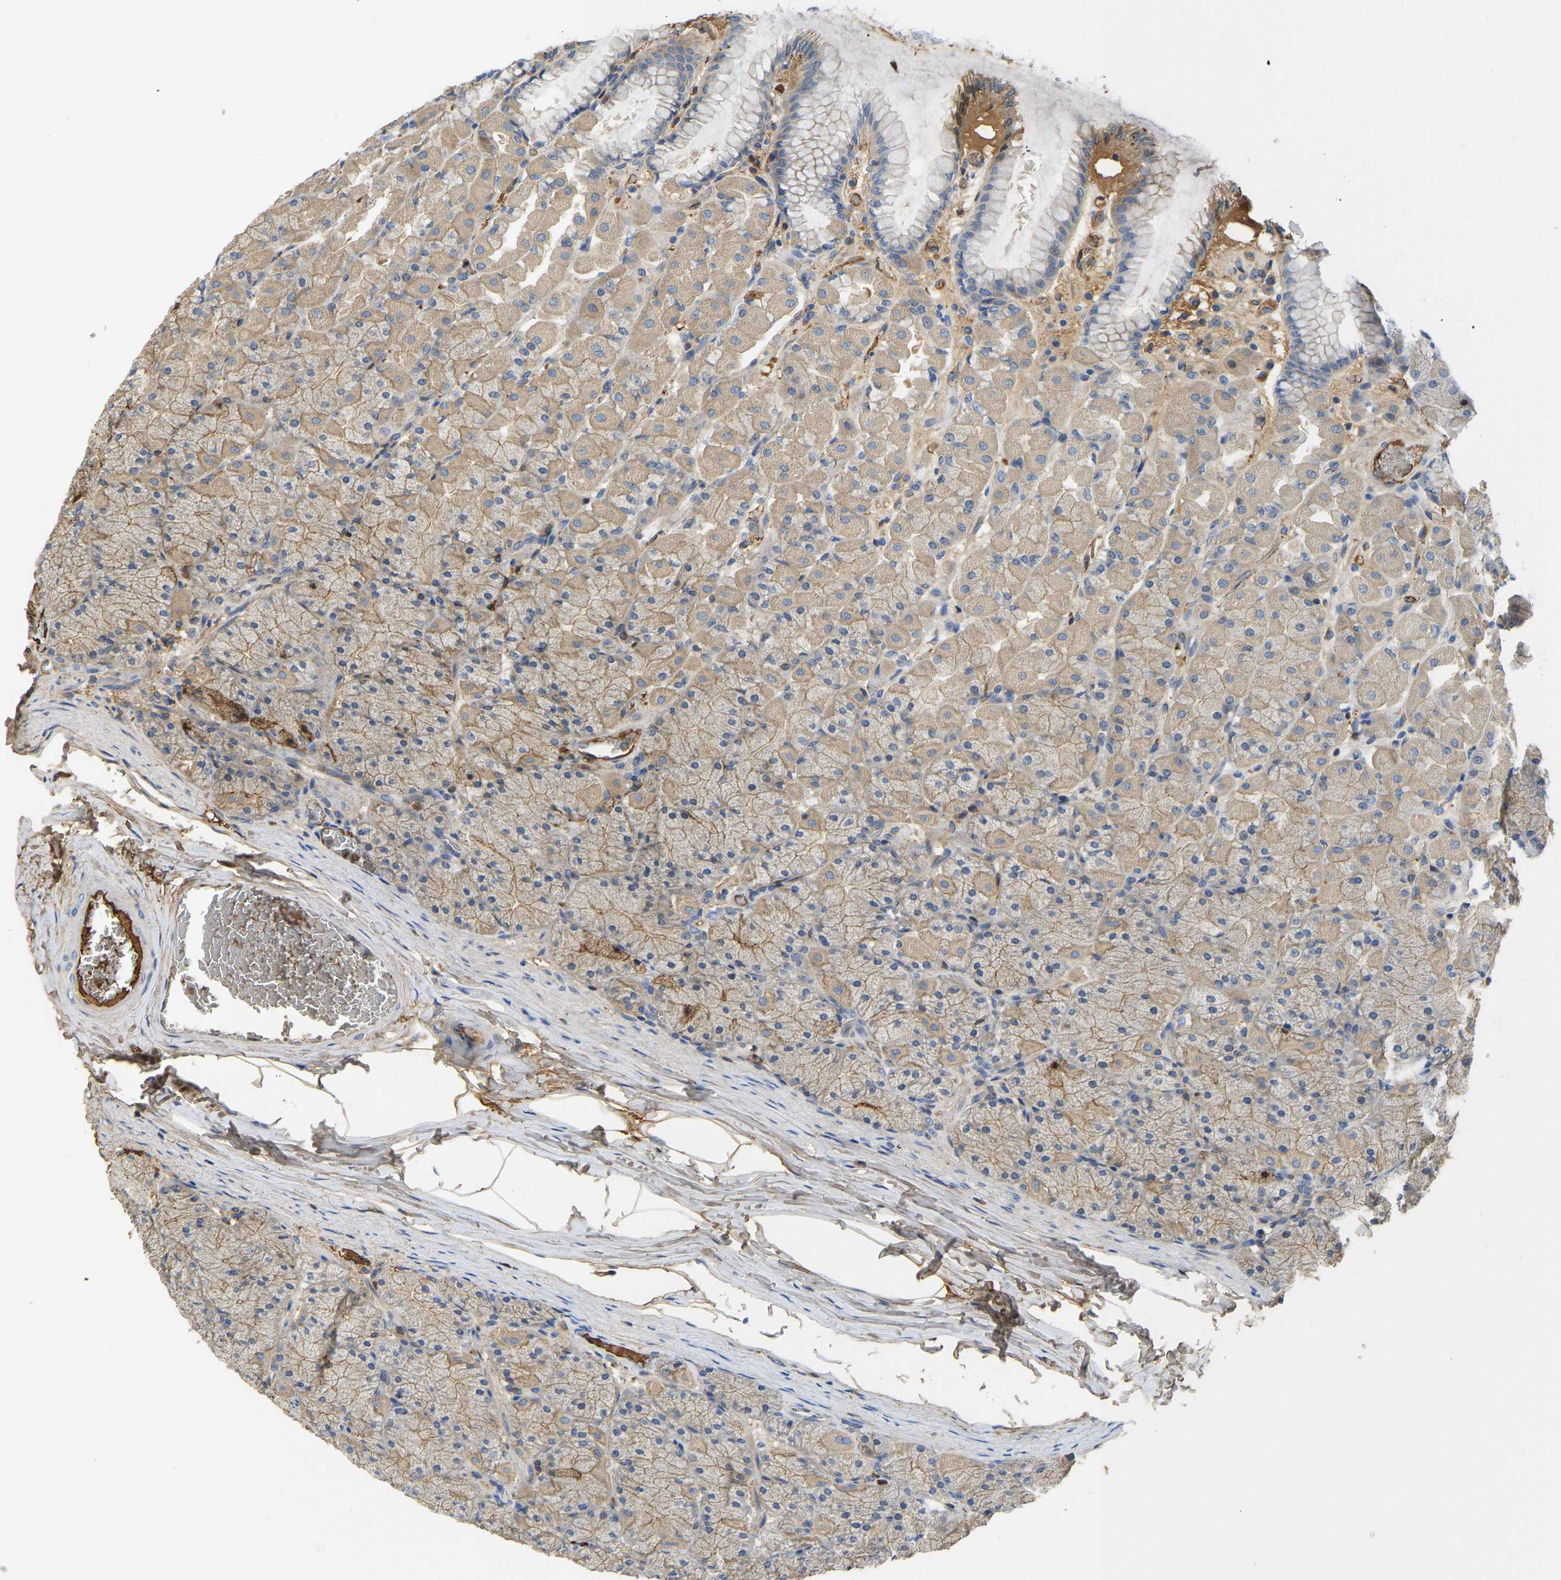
{"staining": {"intensity": "moderate", "quantity": ">75%", "location": "cytoplasmic/membranous"}, "tissue": "stomach", "cell_type": "Glandular cells", "image_type": "normal", "snomed": [{"axis": "morphology", "description": "Normal tissue, NOS"}, {"axis": "topography", "description": "Stomach, upper"}], "caption": "Brown immunohistochemical staining in unremarkable stomach exhibits moderate cytoplasmic/membranous positivity in about >75% of glandular cells.", "gene": "VCPKMT", "patient": {"sex": "female", "age": 56}}